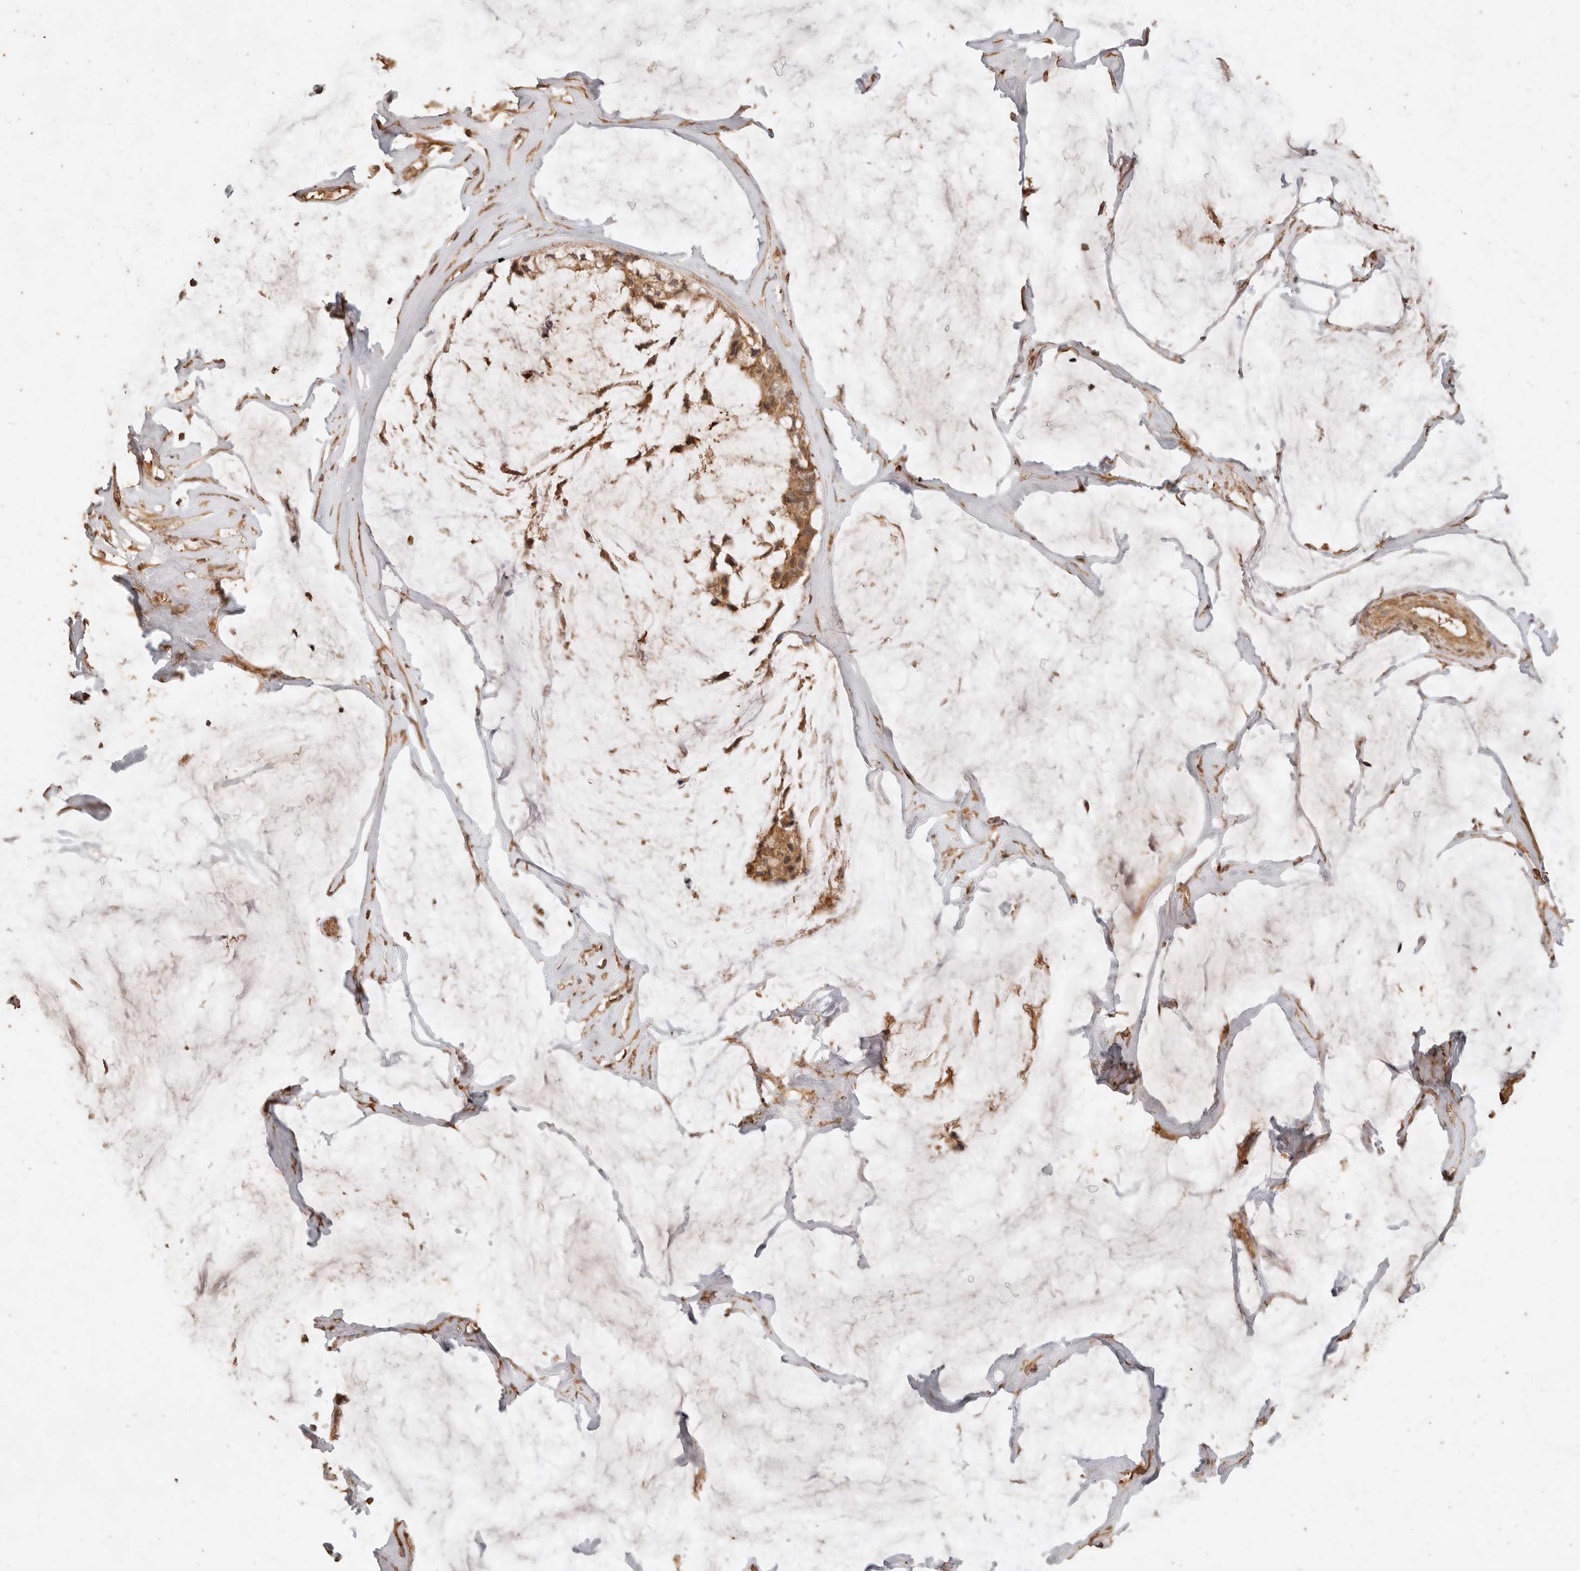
{"staining": {"intensity": "moderate", "quantity": ">75%", "location": "cytoplasmic/membranous"}, "tissue": "ovarian cancer", "cell_type": "Tumor cells", "image_type": "cancer", "snomed": [{"axis": "morphology", "description": "Cystadenocarcinoma, mucinous, NOS"}, {"axis": "topography", "description": "Ovary"}], "caption": "Immunohistochemical staining of human ovarian cancer exhibits medium levels of moderate cytoplasmic/membranous protein staining in about >75% of tumor cells.", "gene": "FAM180B", "patient": {"sex": "female", "age": 39}}